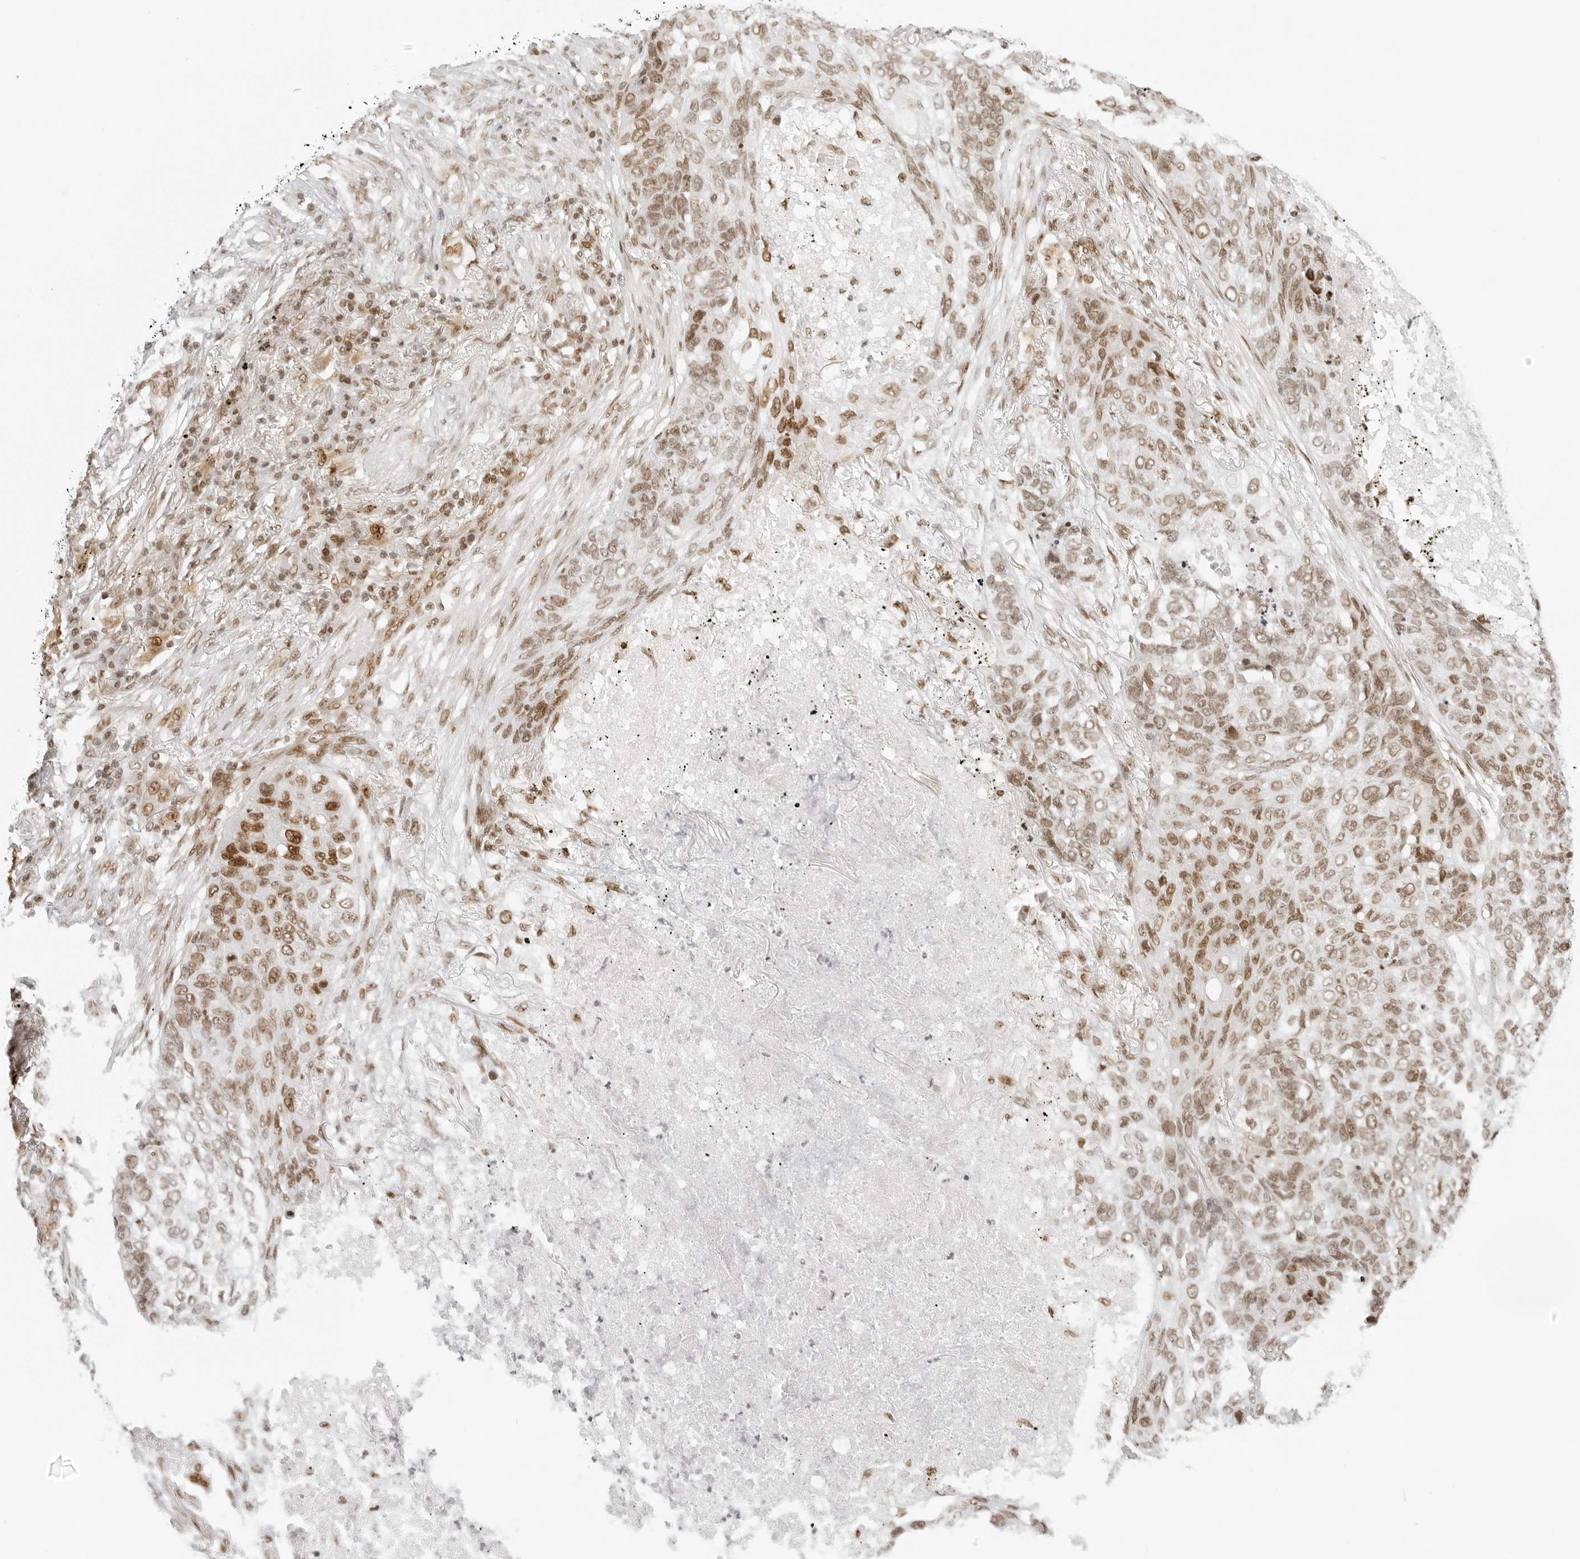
{"staining": {"intensity": "moderate", "quantity": ">75%", "location": "nuclear"}, "tissue": "lung cancer", "cell_type": "Tumor cells", "image_type": "cancer", "snomed": [{"axis": "morphology", "description": "Squamous cell carcinoma, NOS"}, {"axis": "topography", "description": "Lung"}], "caption": "Immunohistochemistry (IHC) micrograph of neoplastic tissue: human squamous cell carcinoma (lung) stained using IHC exhibits medium levels of moderate protein expression localized specifically in the nuclear of tumor cells, appearing as a nuclear brown color.", "gene": "RCC1", "patient": {"sex": "female", "age": 63}}